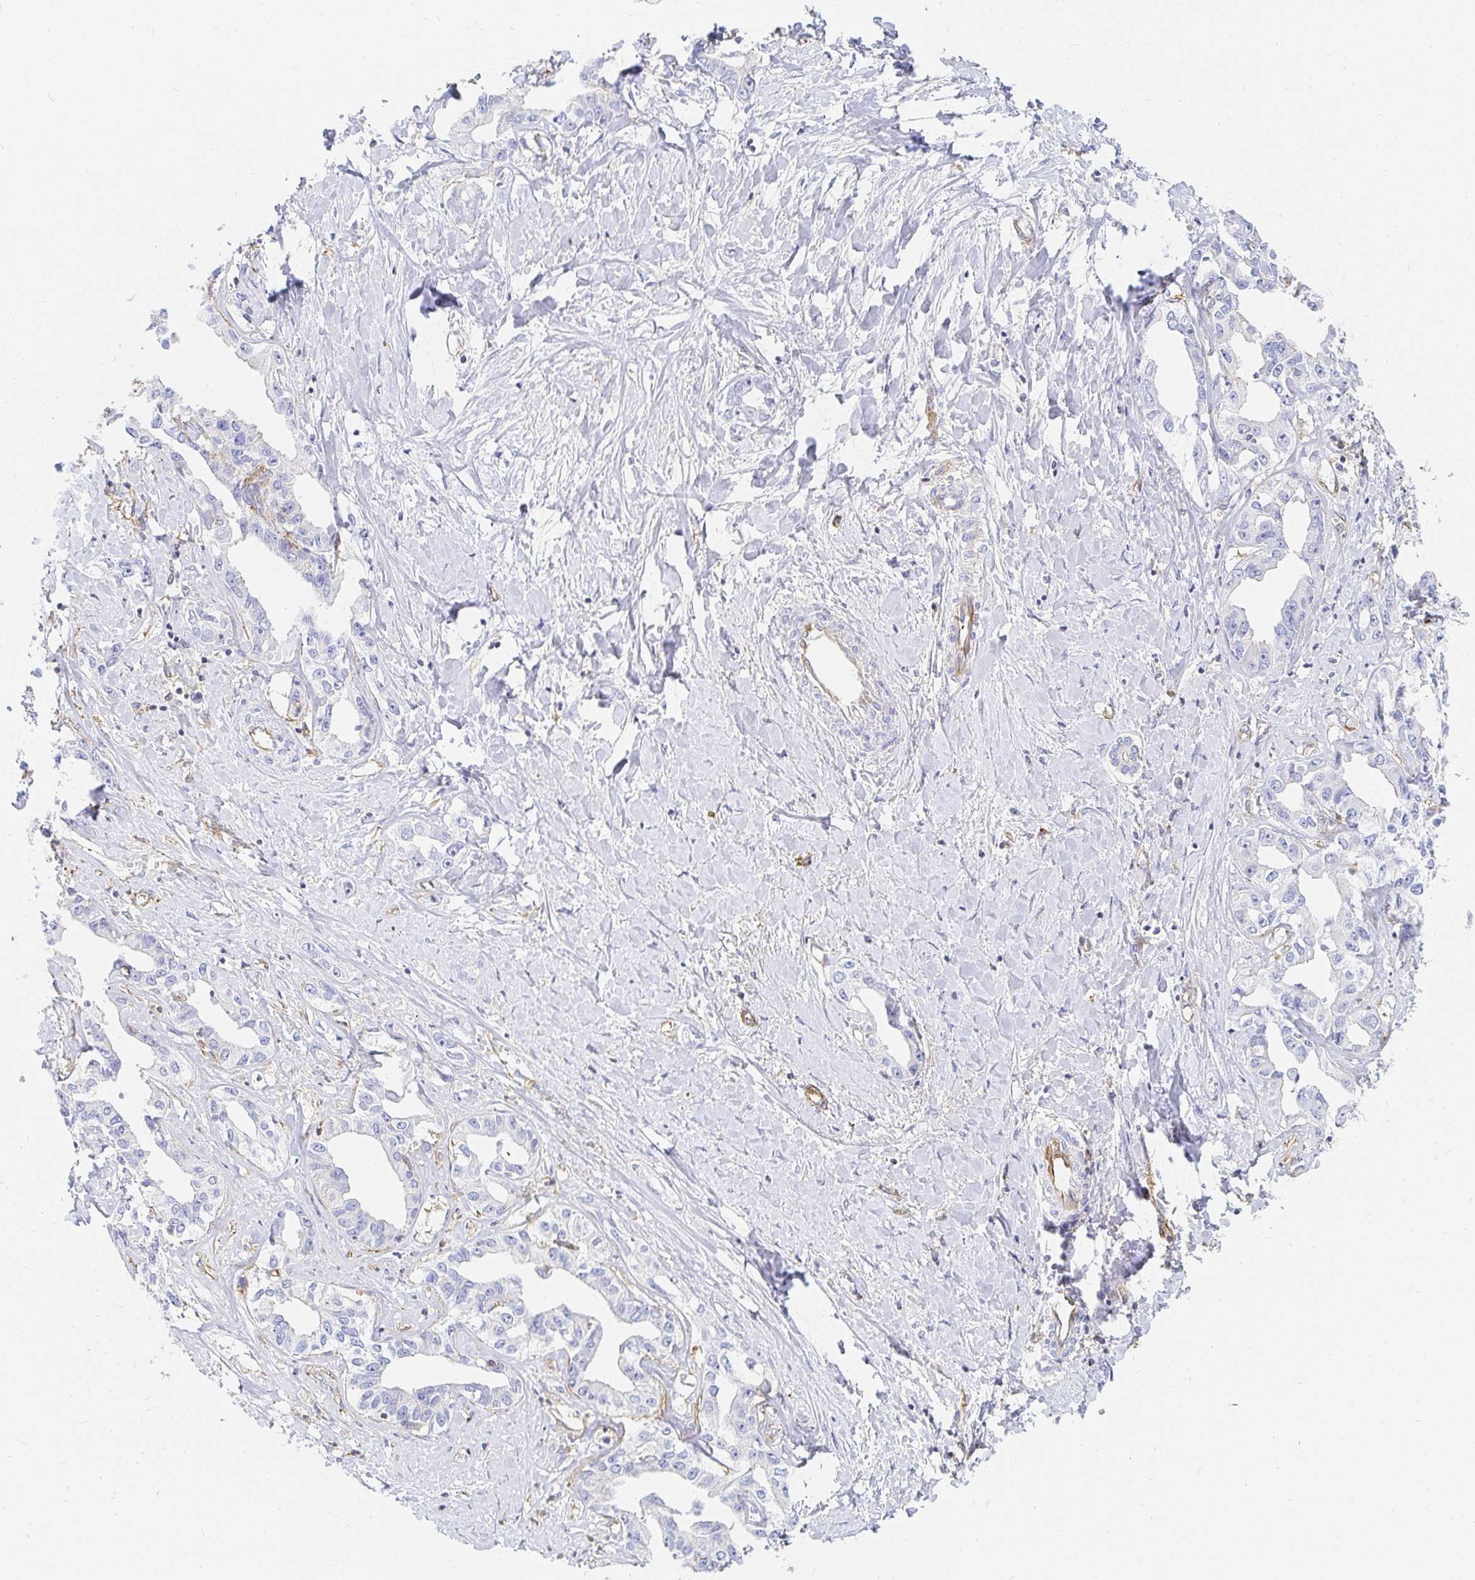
{"staining": {"intensity": "negative", "quantity": "none", "location": "none"}, "tissue": "liver cancer", "cell_type": "Tumor cells", "image_type": "cancer", "snomed": [{"axis": "morphology", "description": "Cholangiocarcinoma"}, {"axis": "topography", "description": "Liver"}], "caption": "Immunohistochemistry histopathology image of neoplastic tissue: cholangiocarcinoma (liver) stained with DAB (3,3'-diaminobenzidine) displays no significant protein positivity in tumor cells.", "gene": "TSPAN19", "patient": {"sex": "male", "age": 59}}